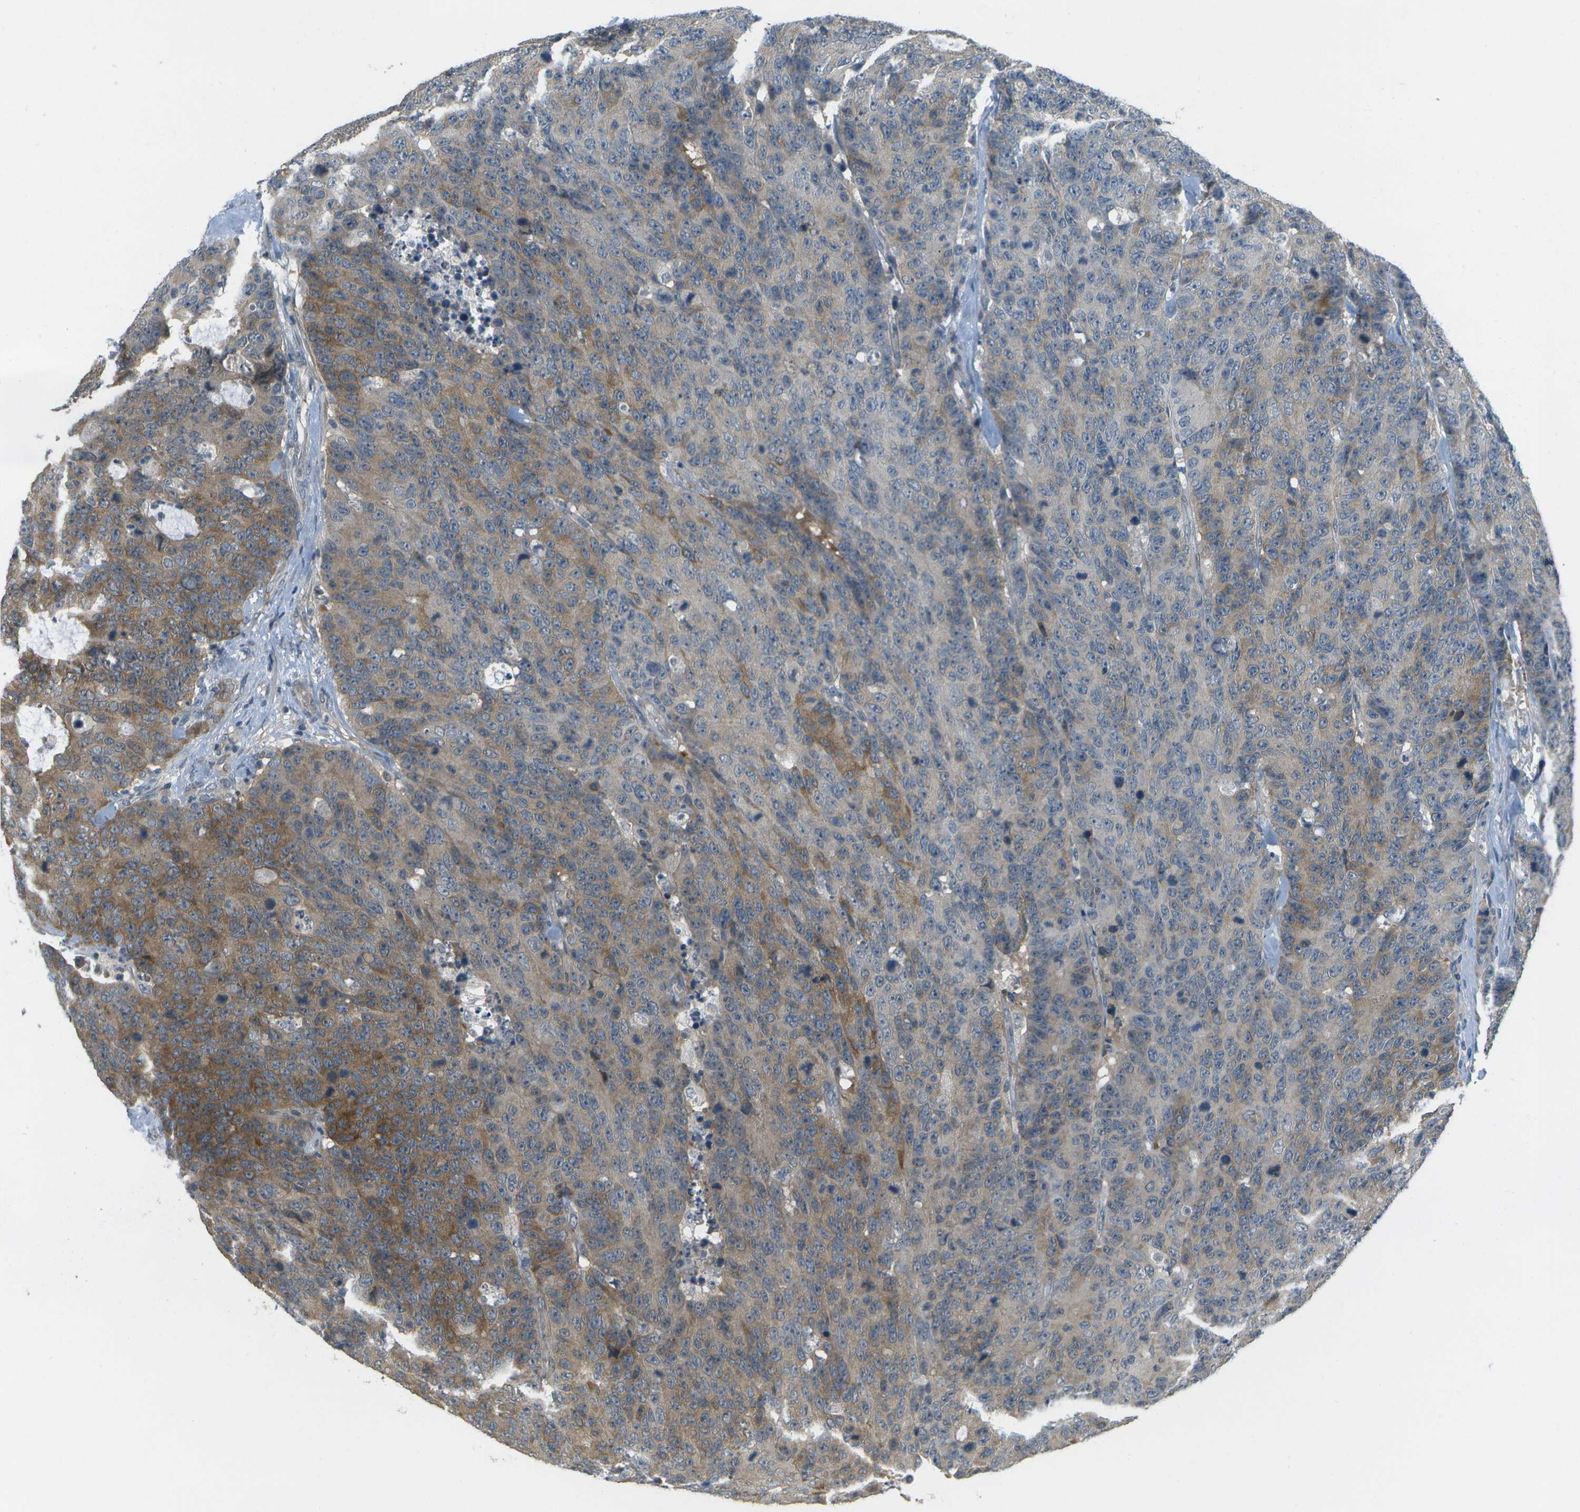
{"staining": {"intensity": "moderate", "quantity": "<25%", "location": "cytoplasmic/membranous"}, "tissue": "colorectal cancer", "cell_type": "Tumor cells", "image_type": "cancer", "snomed": [{"axis": "morphology", "description": "Adenocarcinoma, NOS"}, {"axis": "topography", "description": "Colon"}], "caption": "Immunohistochemistry image of neoplastic tissue: human colorectal cancer (adenocarcinoma) stained using immunohistochemistry exhibits low levels of moderate protein expression localized specifically in the cytoplasmic/membranous of tumor cells, appearing as a cytoplasmic/membranous brown color.", "gene": "WNK2", "patient": {"sex": "female", "age": 86}}